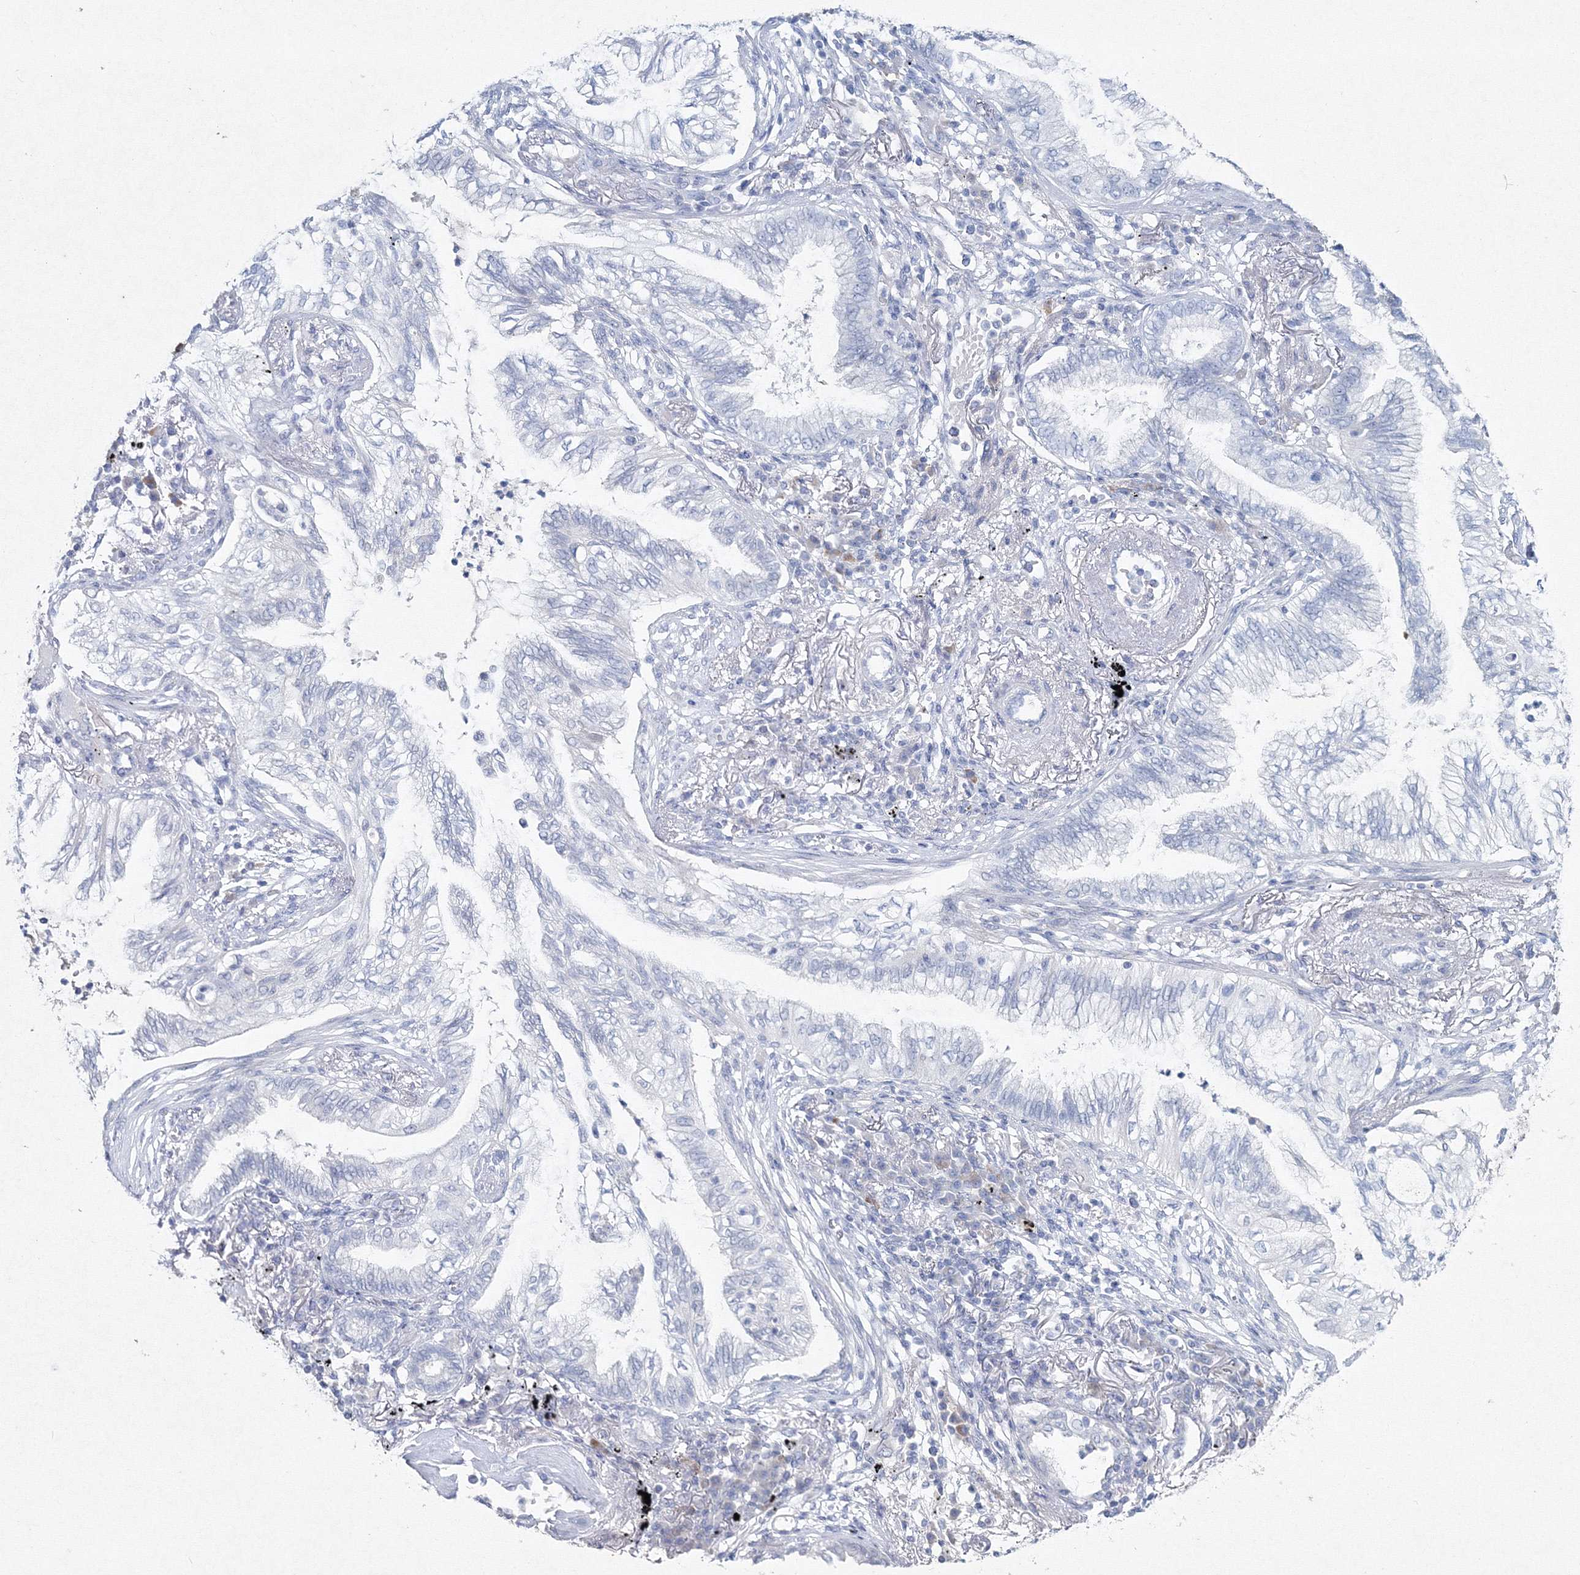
{"staining": {"intensity": "negative", "quantity": "none", "location": "none"}, "tissue": "lung cancer", "cell_type": "Tumor cells", "image_type": "cancer", "snomed": [{"axis": "morphology", "description": "Normal tissue, NOS"}, {"axis": "morphology", "description": "Adenocarcinoma, NOS"}, {"axis": "topography", "description": "Bronchus"}, {"axis": "topography", "description": "Lung"}], "caption": "High power microscopy image of an immunohistochemistry (IHC) histopathology image of lung cancer (adenocarcinoma), revealing no significant expression in tumor cells.", "gene": "GCKR", "patient": {"sex": "female", "age": 70}}